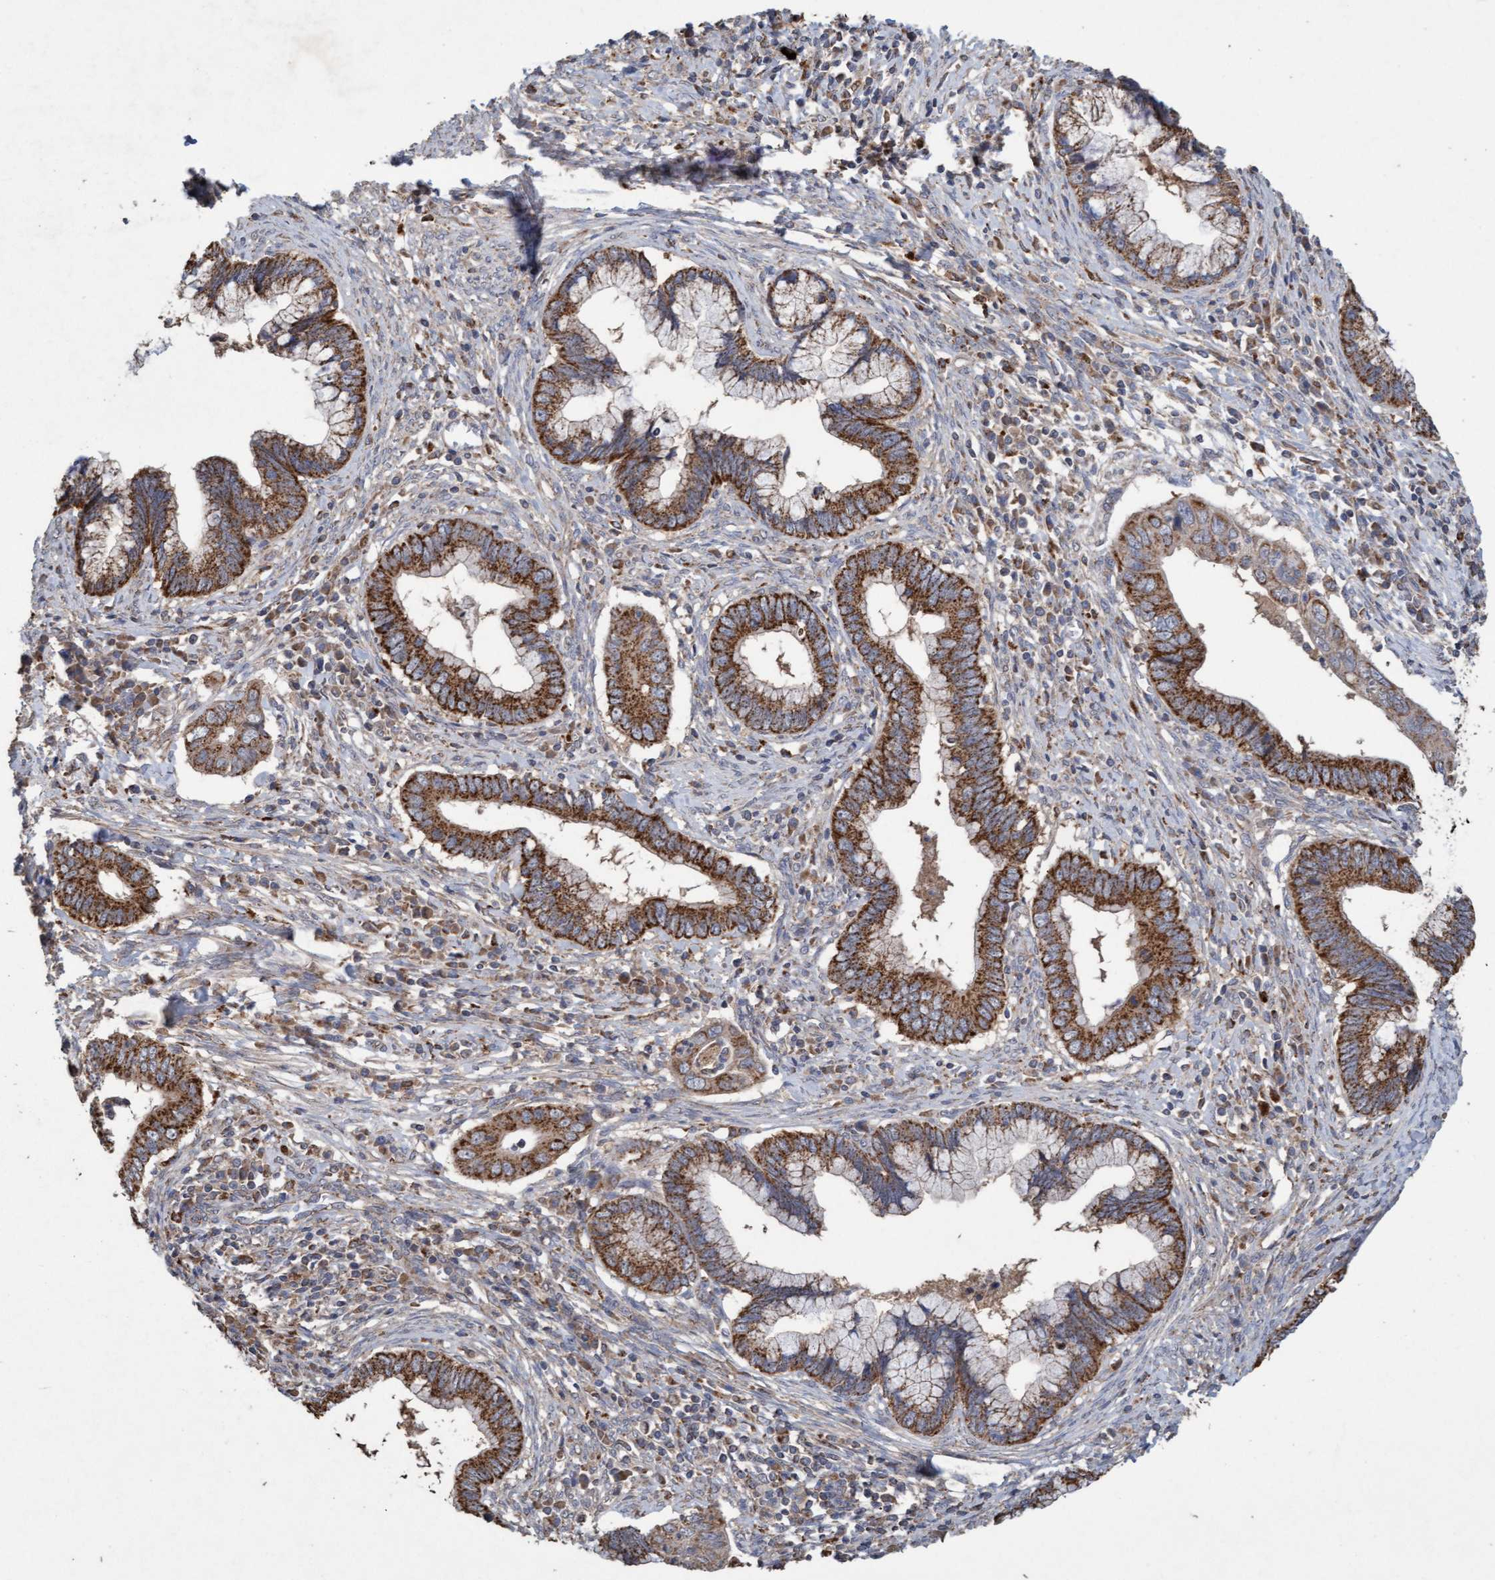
{"staining": {"intensity": "moderate", "quantity": ">75%", "location": "cytoplasmic/membranous"}, "tissue": "cervical cancer", "cell_type": "Tumor cells", "image_type": "cancer", "snomed": [{"axis": "morphology", "description": "Adenocarcinoma, NOS"}, {"axis": "topography", "description": "Cervix"}], "caption": "Tumor cells show medium levels of moderate cytoplasmic/membranous expression in approximately >75% of cells in human adenocarcinoma (cervical).", "gene": "ATPAF2", "patient": {"sex": "female", "age": 44}}